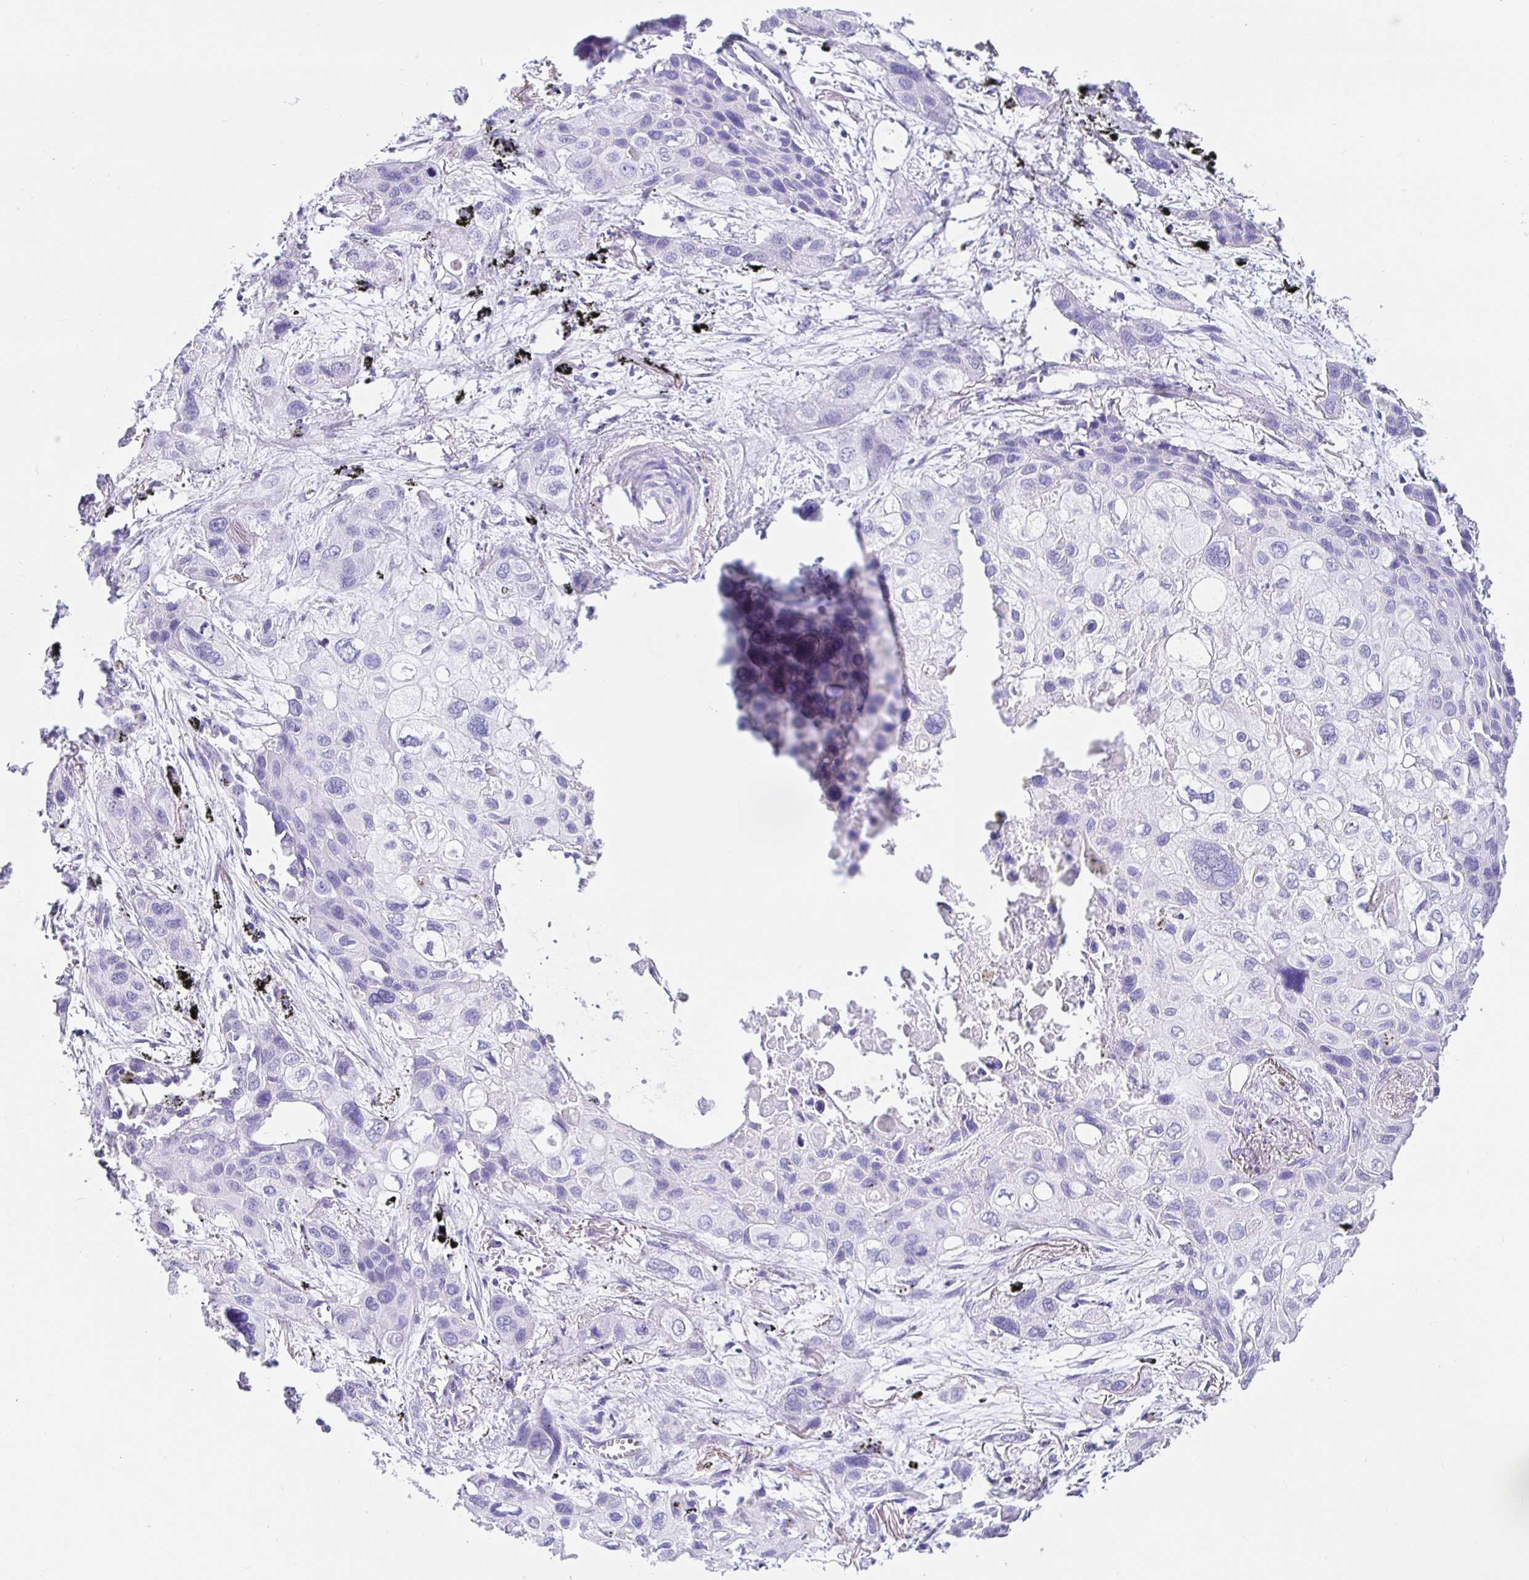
{"staining": {"intensity": "negative", "quantity": "none", "location": "none"}, "tissue": "lung cancer", "cell_type": "Tumor cells", "image_type": "cancer", "snomed": [{"axis": "morphology", "description": "Squamous cell carcinoma, NOS"}, {"axis": "morphology", "description": "Squamous cell carcinoma, metastatic, NOS"}, {"axis": "topography", "description": "Lung"}], "caption": "Photomicrograph shows no protein staining in tumor cells of lung cancer tissue.", "gene": "PRAMEF19", "patient": {"sex": "male", "age": 59}}